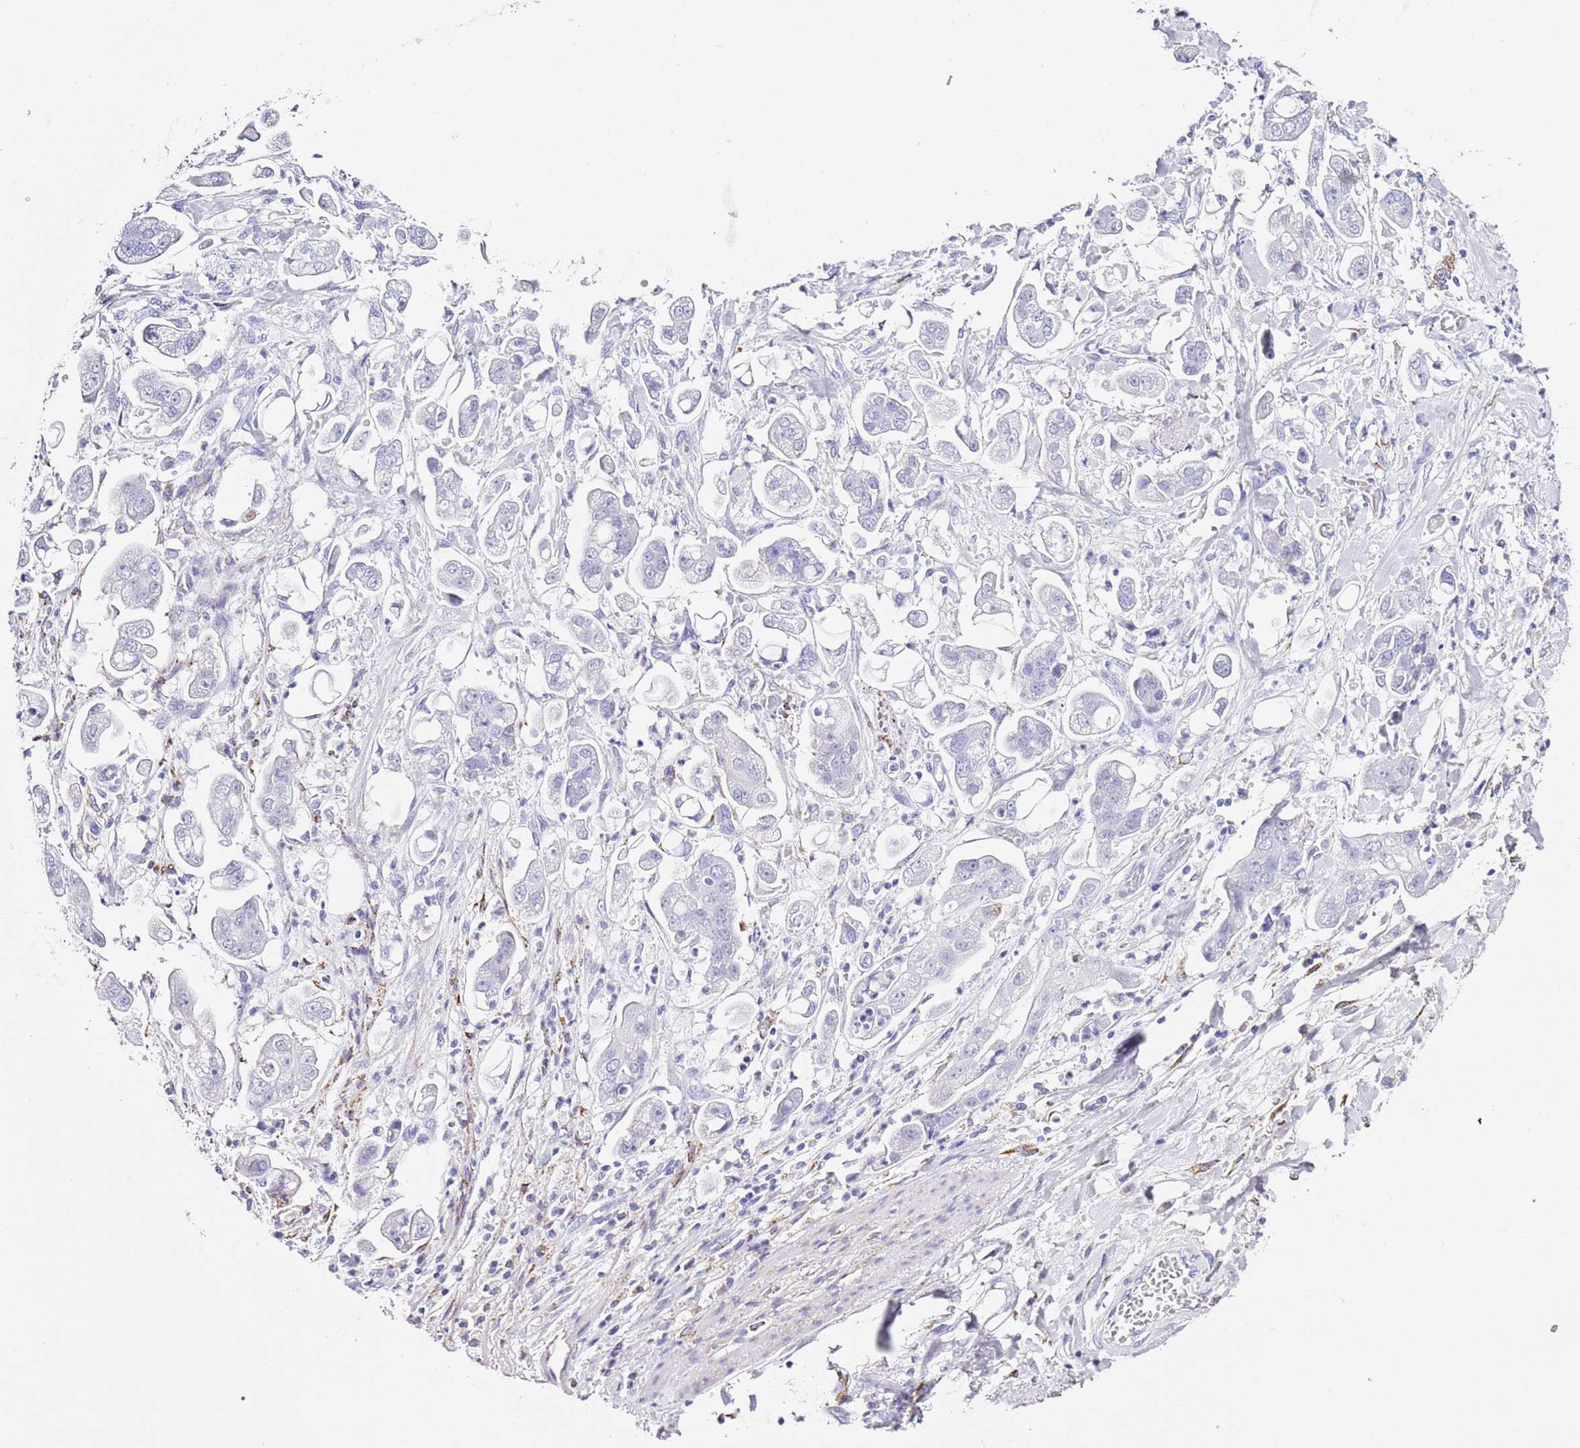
{"staining": {"intensity": "negative", "quantity": "none", "location": "none"}, "tissue": "stomach cancer", "cell_type": "Tumor cells", "image_type": "cancer", "snomed": [{"axis": "morphology", "description": "Adenocarcinoma, NOS"}, {"axis": "topography", "description": "Stomach"}], "caption": "An IHC histopathology image of stomach cancer (adenocarcinoma) is shown. There is no staining in tumor cells of stomach cancer (adenocarcinoma).", "gene": "PTBP2", "patient": {"sex": "male", "age": 62}}